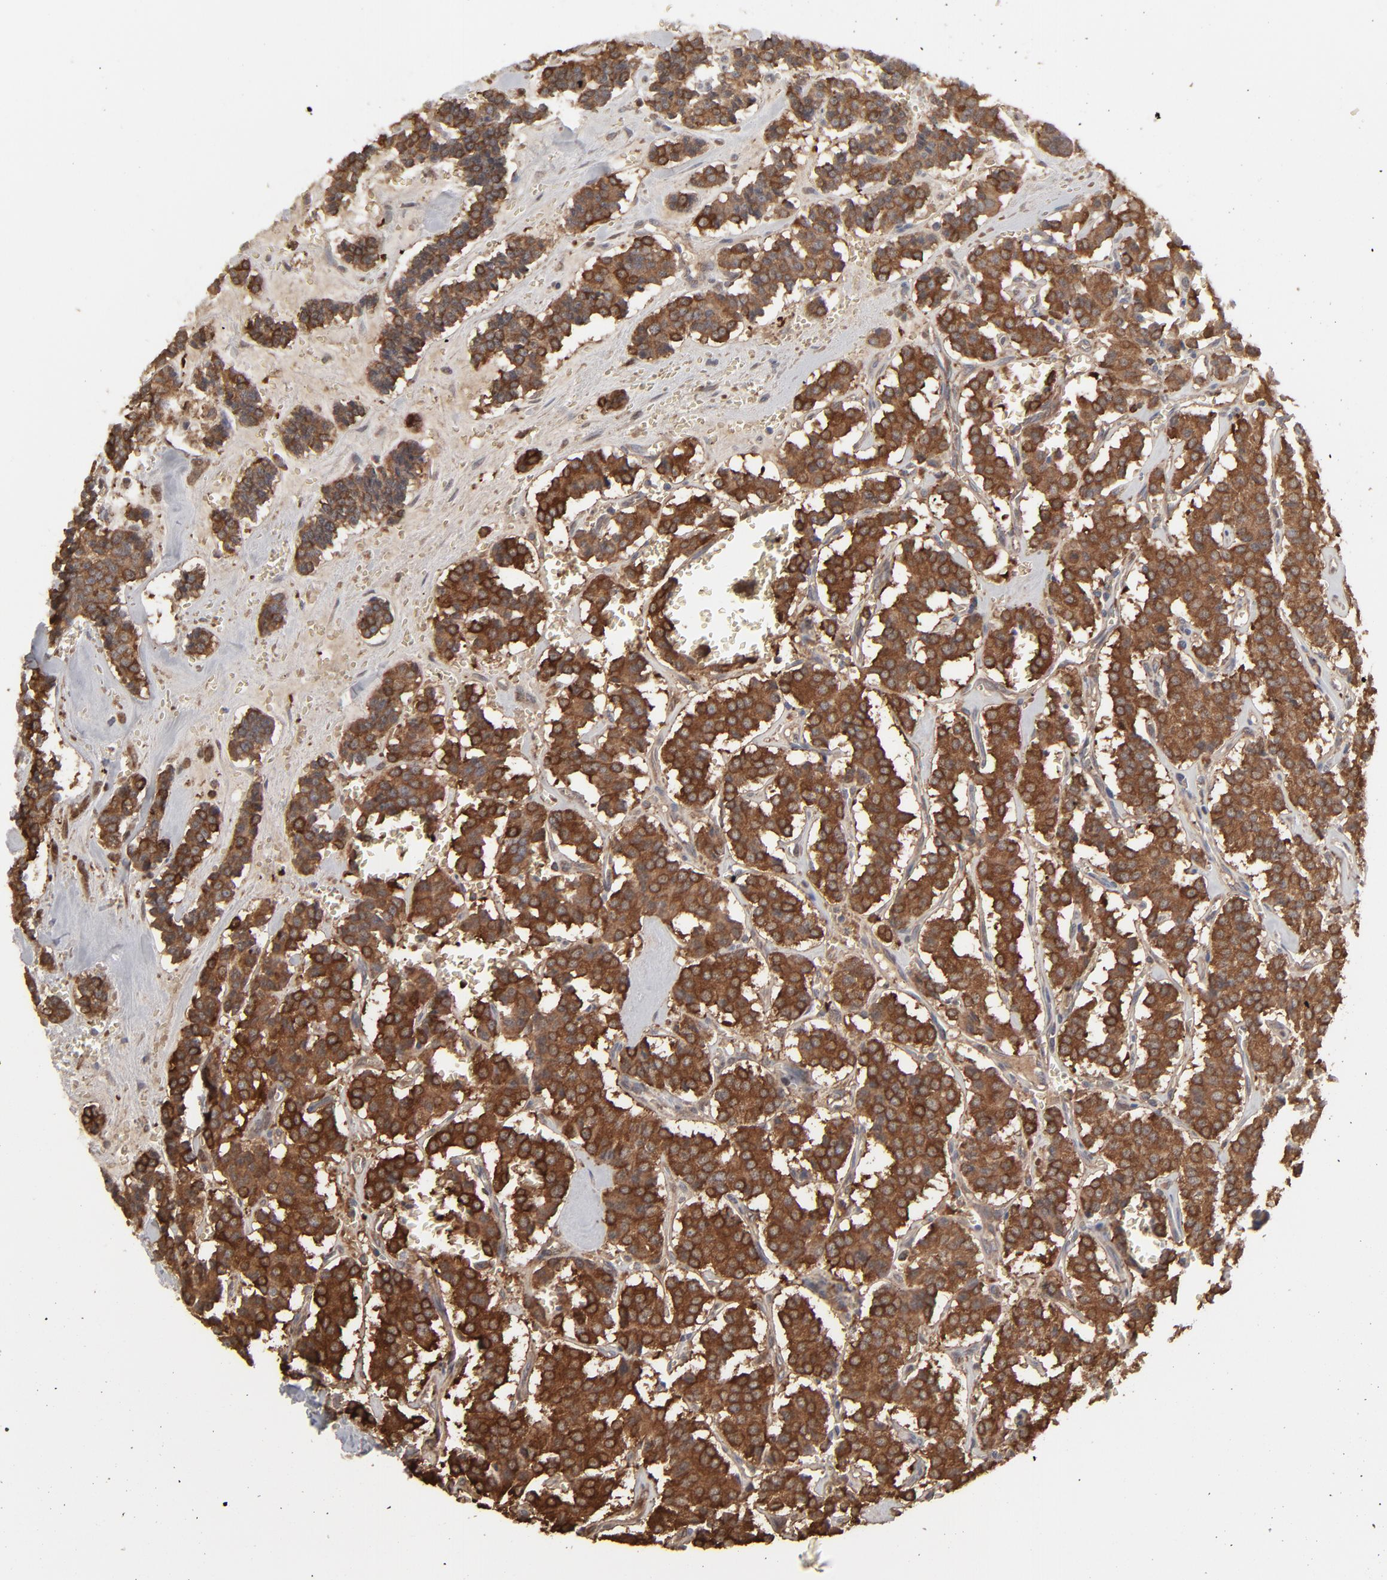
{"staining": {"intensity": "strong", "quantity": ">75%", "location": "cytoplasmic/membranous"}, "tissue": "carcinoid", "cell_type": "Tumor cells", "image_type": "cancer", "snomed": [{"axis": "morphology", "description": "Carcinoid, malignant, NOS"}, {"axis": "topography", "description": "Bronchus"}], "caption": "Malignant carcinoid stained with a brown dye shows strong cytoplasmic/membranous positive positivity in about >75% of tumor cells.", "gene": "NME1-NME2", "patient": {"sex": "male", "age": 55}}